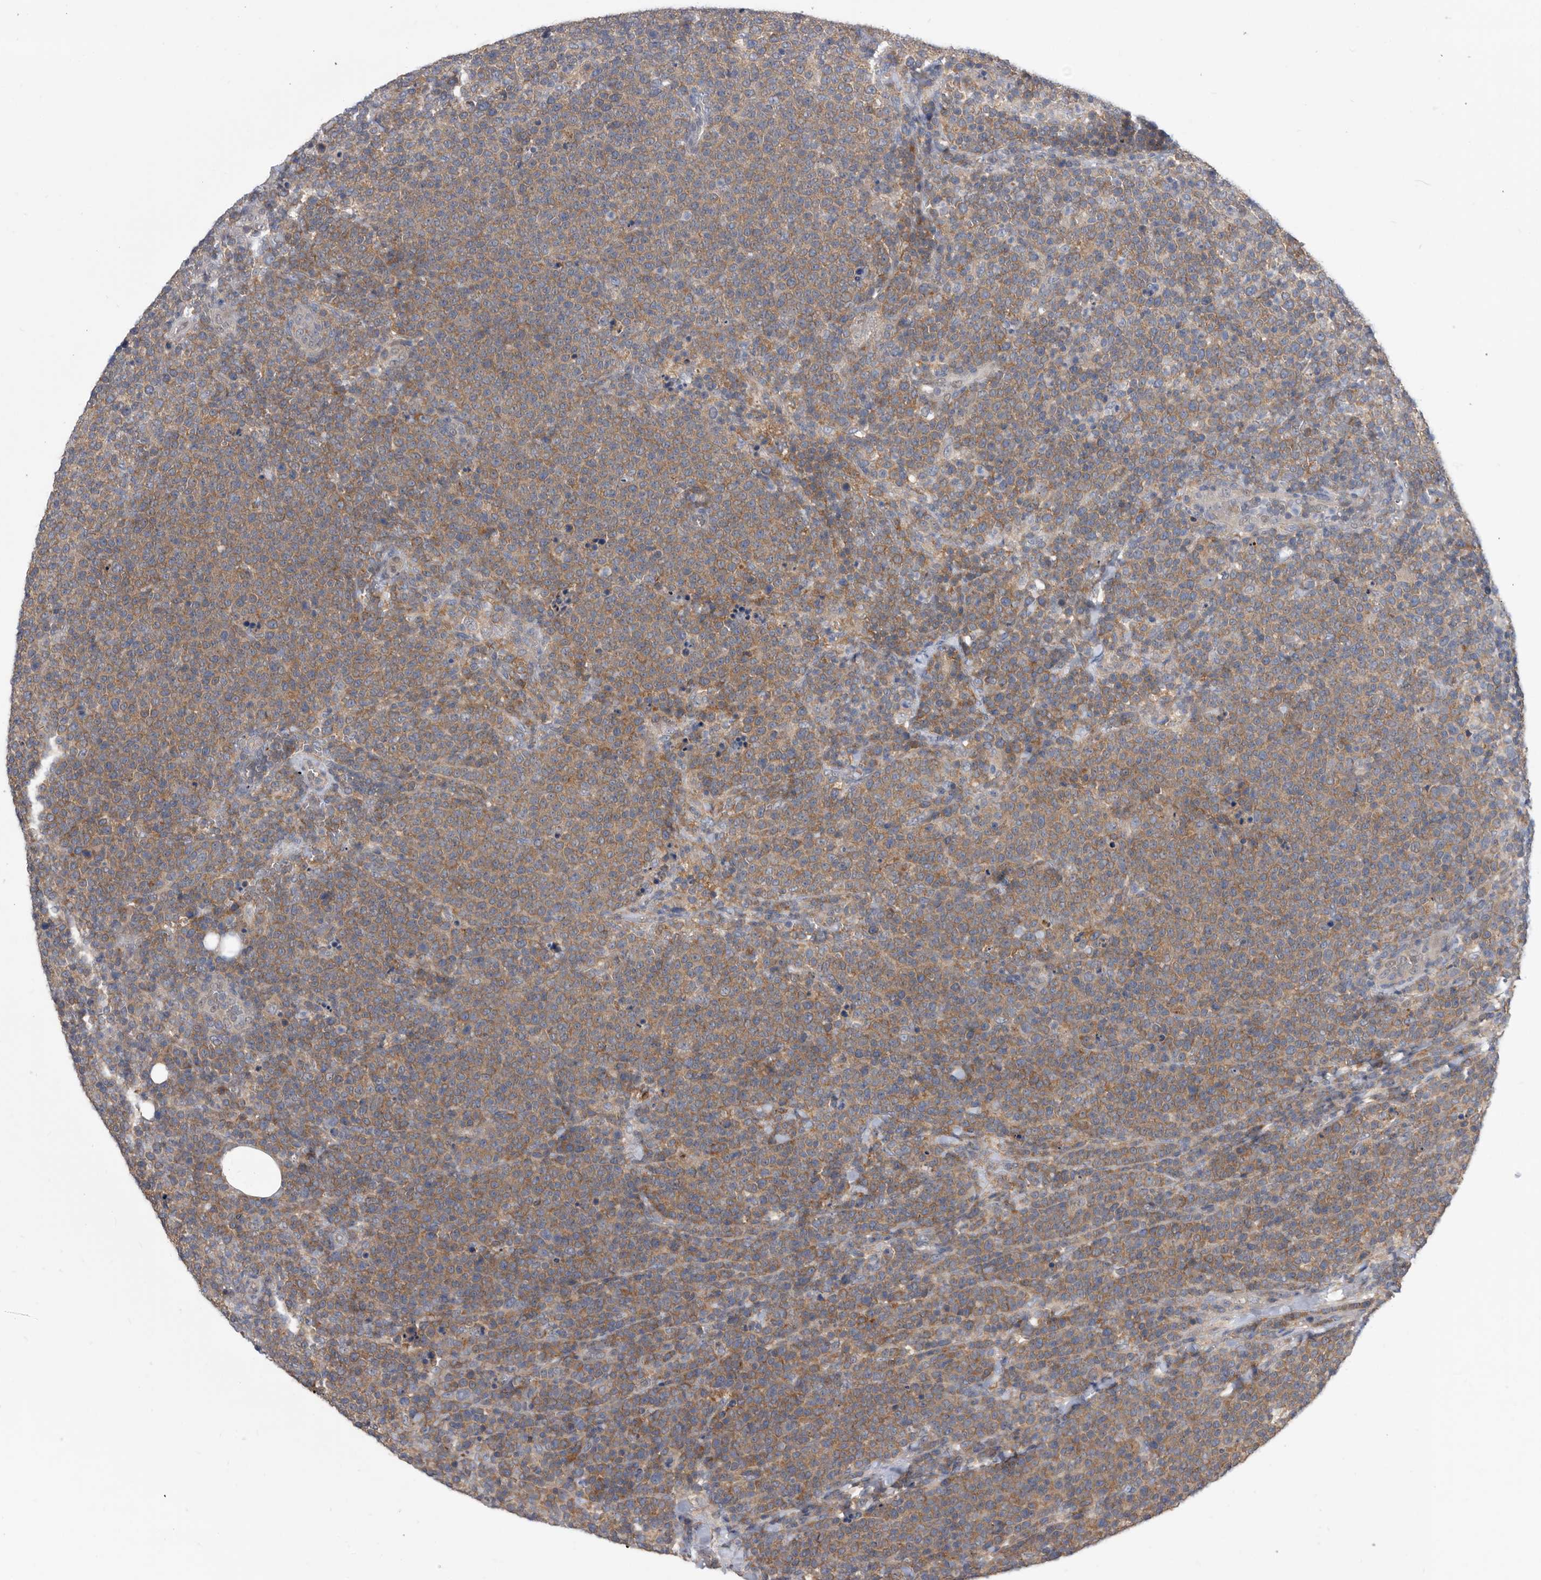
{"staining": {"intensity": "moderate", "quantity": ">75%", "location": "cytoplasmic/membranous"}, "tissue": "lymphoma", "cell_type": "Tumor cells", "image_type": "cancer", "snomed": [{"axis": "morphology", "description": "Malignant lymphoma, non-Hodgkin's type, High grade"}, {"axis": "topography", "description": "Lymph node"}], "caption": "Tumor cells exhibit medium levels of moderate cytoplasmic/membranous positivity in approximately >75% of cells in lymphoma.", "gene": "CCT4", "patient": {"sex": "male", "age": 61}}